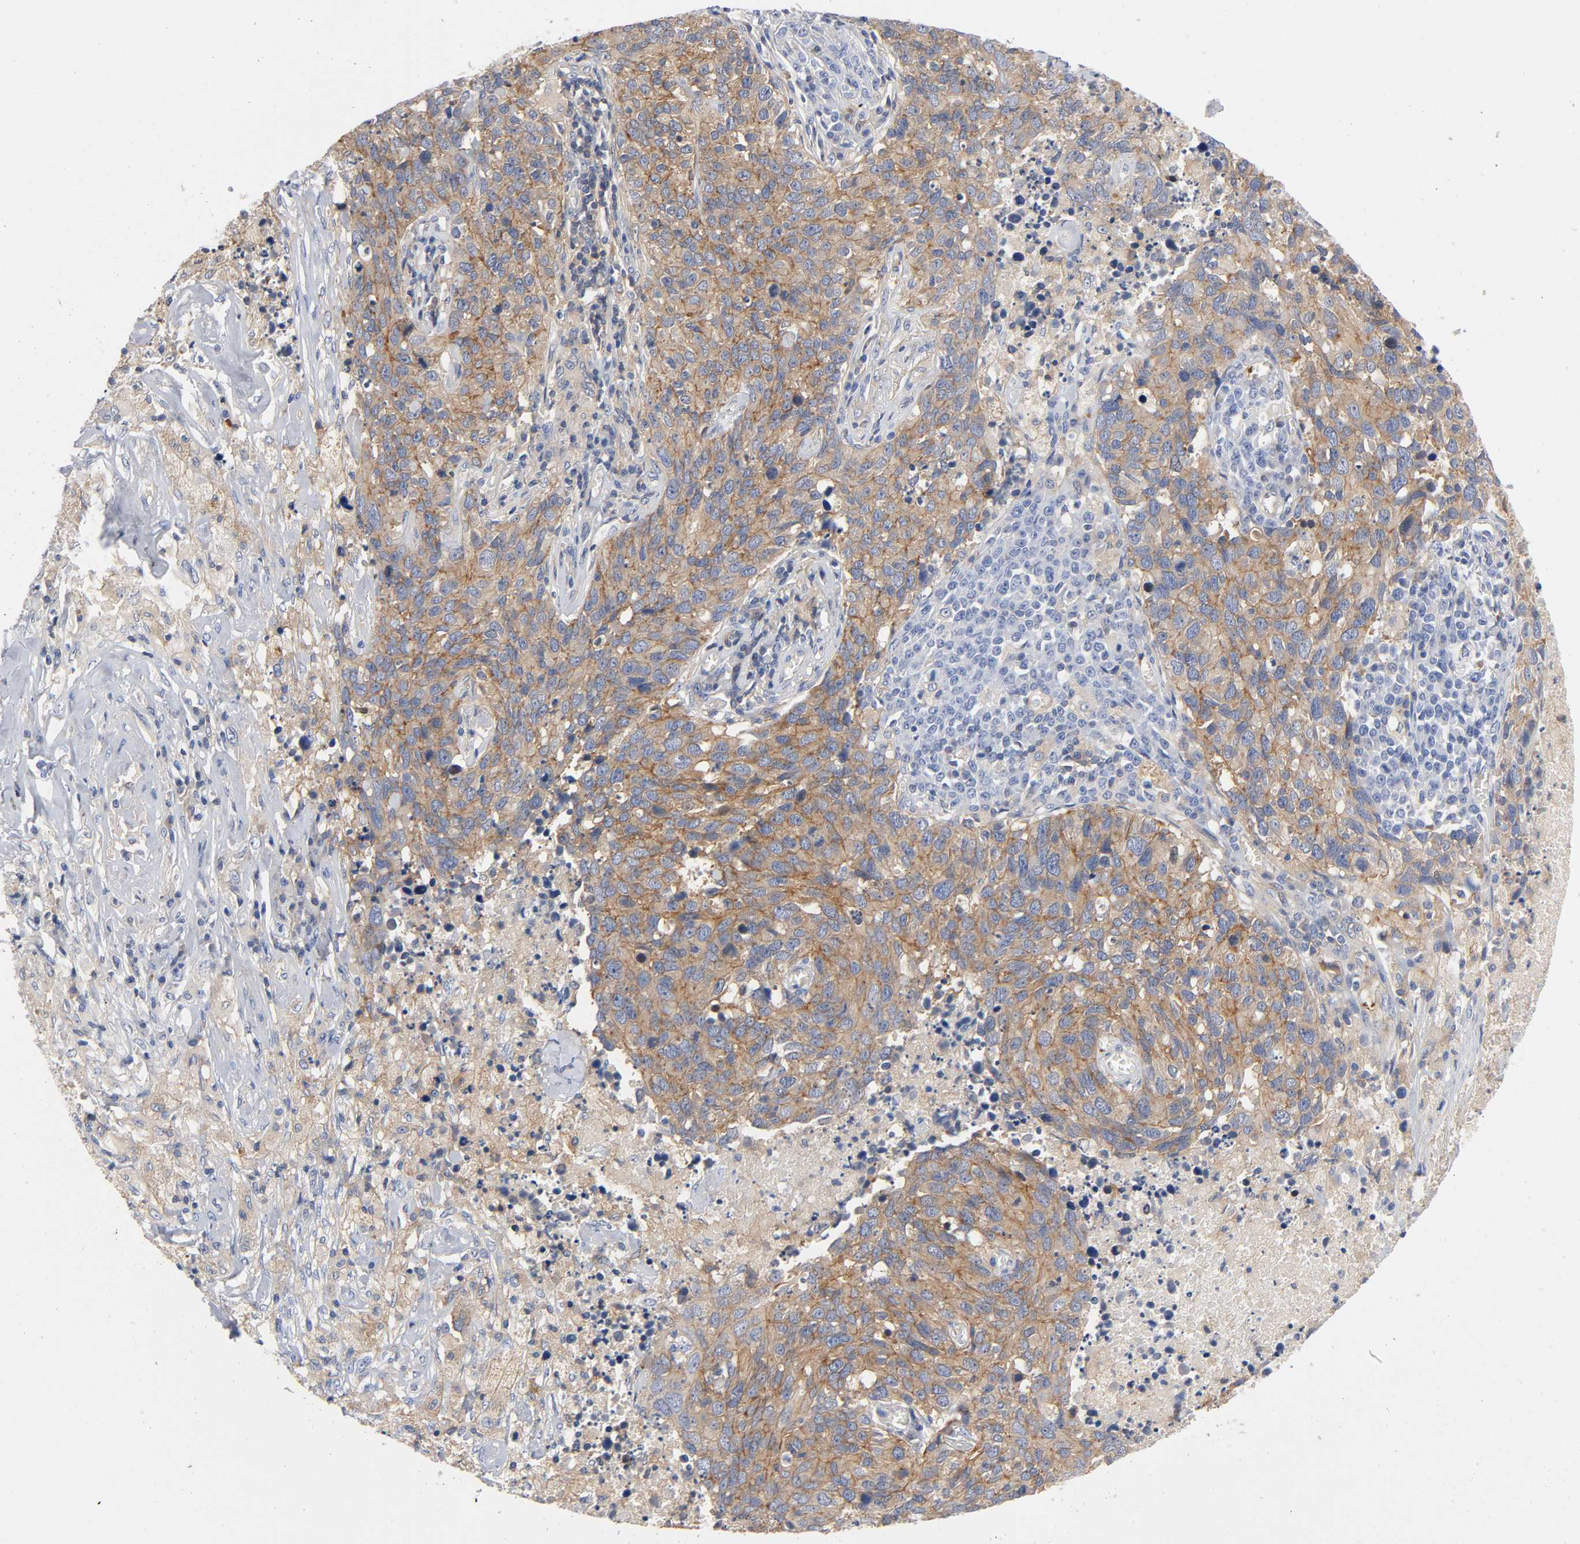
{"staining": {"intensity": "moderate", "quantity": ">75%", "location": "cytoplasmic/membranous"}, "tissue": "lung cancer", "cell_type": "Tumor cells", "image_type": "cancer", "snomed": [{"axis": "morphology", "description": "Neoplasm, malignant, NOS"}, {"axis": "topography", "description": "Lung"}], "caption": "Neoplasm (malignant) (lung) was stained to show a protein in brown. There is medium levels of moderate cytoplasmic/membranous expression in about >75% of tumor cells. The staining was performed using DAB (3,3'-diaminobenzidine), with brown indicating positive protein expression. Nuclei are stained blue with hematoxylin.", "gene": "SRC", "patient": {"sex": "female", "age": 76}}